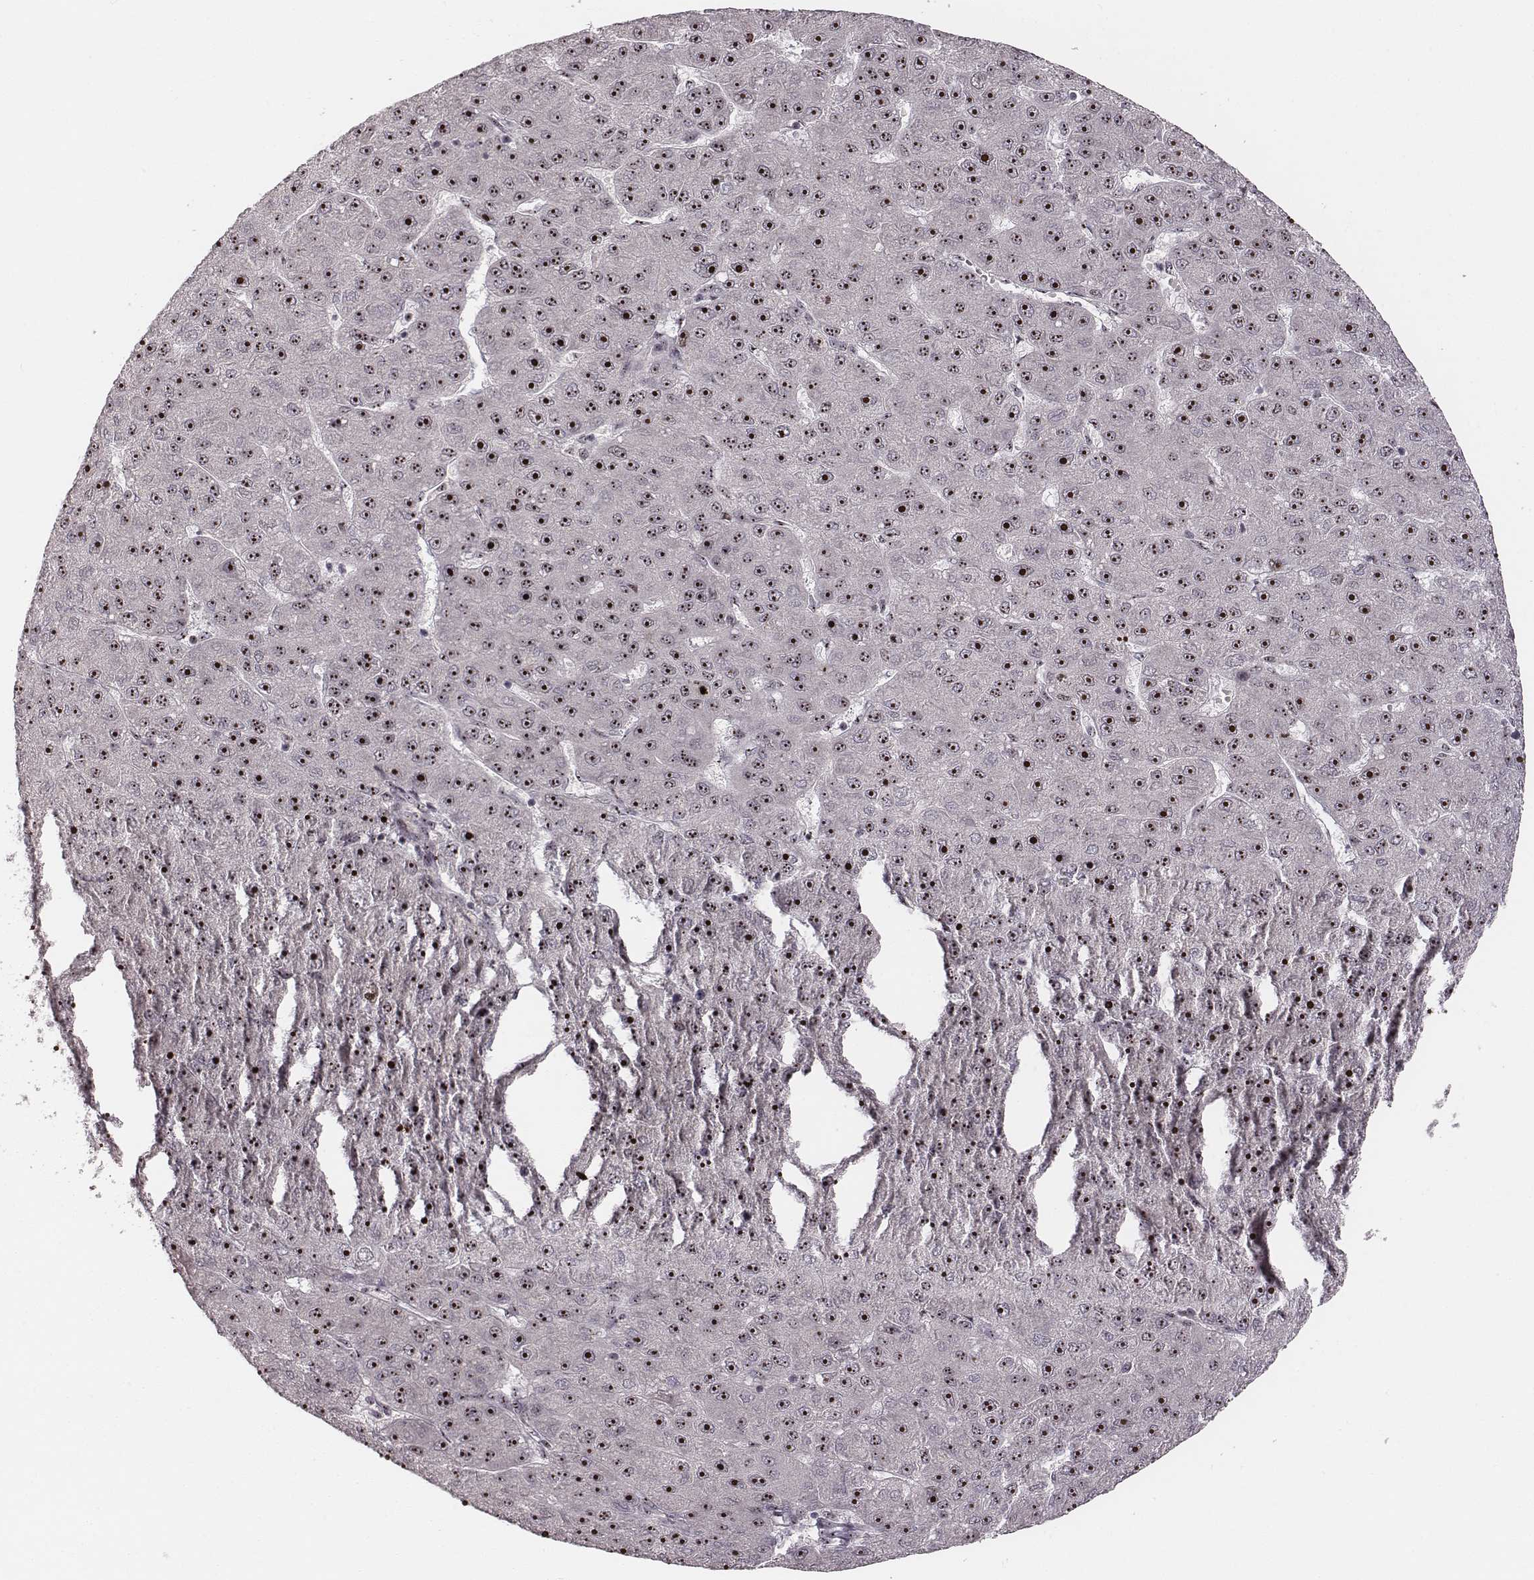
{"staining": {"intensity": "moderate", "quantity": ">75%", "location": "nuclear"}, "tissue": "liver cancer", "cell_type": "Tumor cells", "image_type": "cancer", "snomed": [{"axis": "morphology", "description": "Carcinoma, Hepatocellular, NOS"}, {"axis": "topography", "description": "Liver"}], "caption": "The image displays immunohistochemical staining of hepatocellular carcinoma (liver). There is moderate nuclear expression is seen in about >75% of tumor cells.", "gene": "NOP56", "patient": {"sex": "male", "age": 67}}